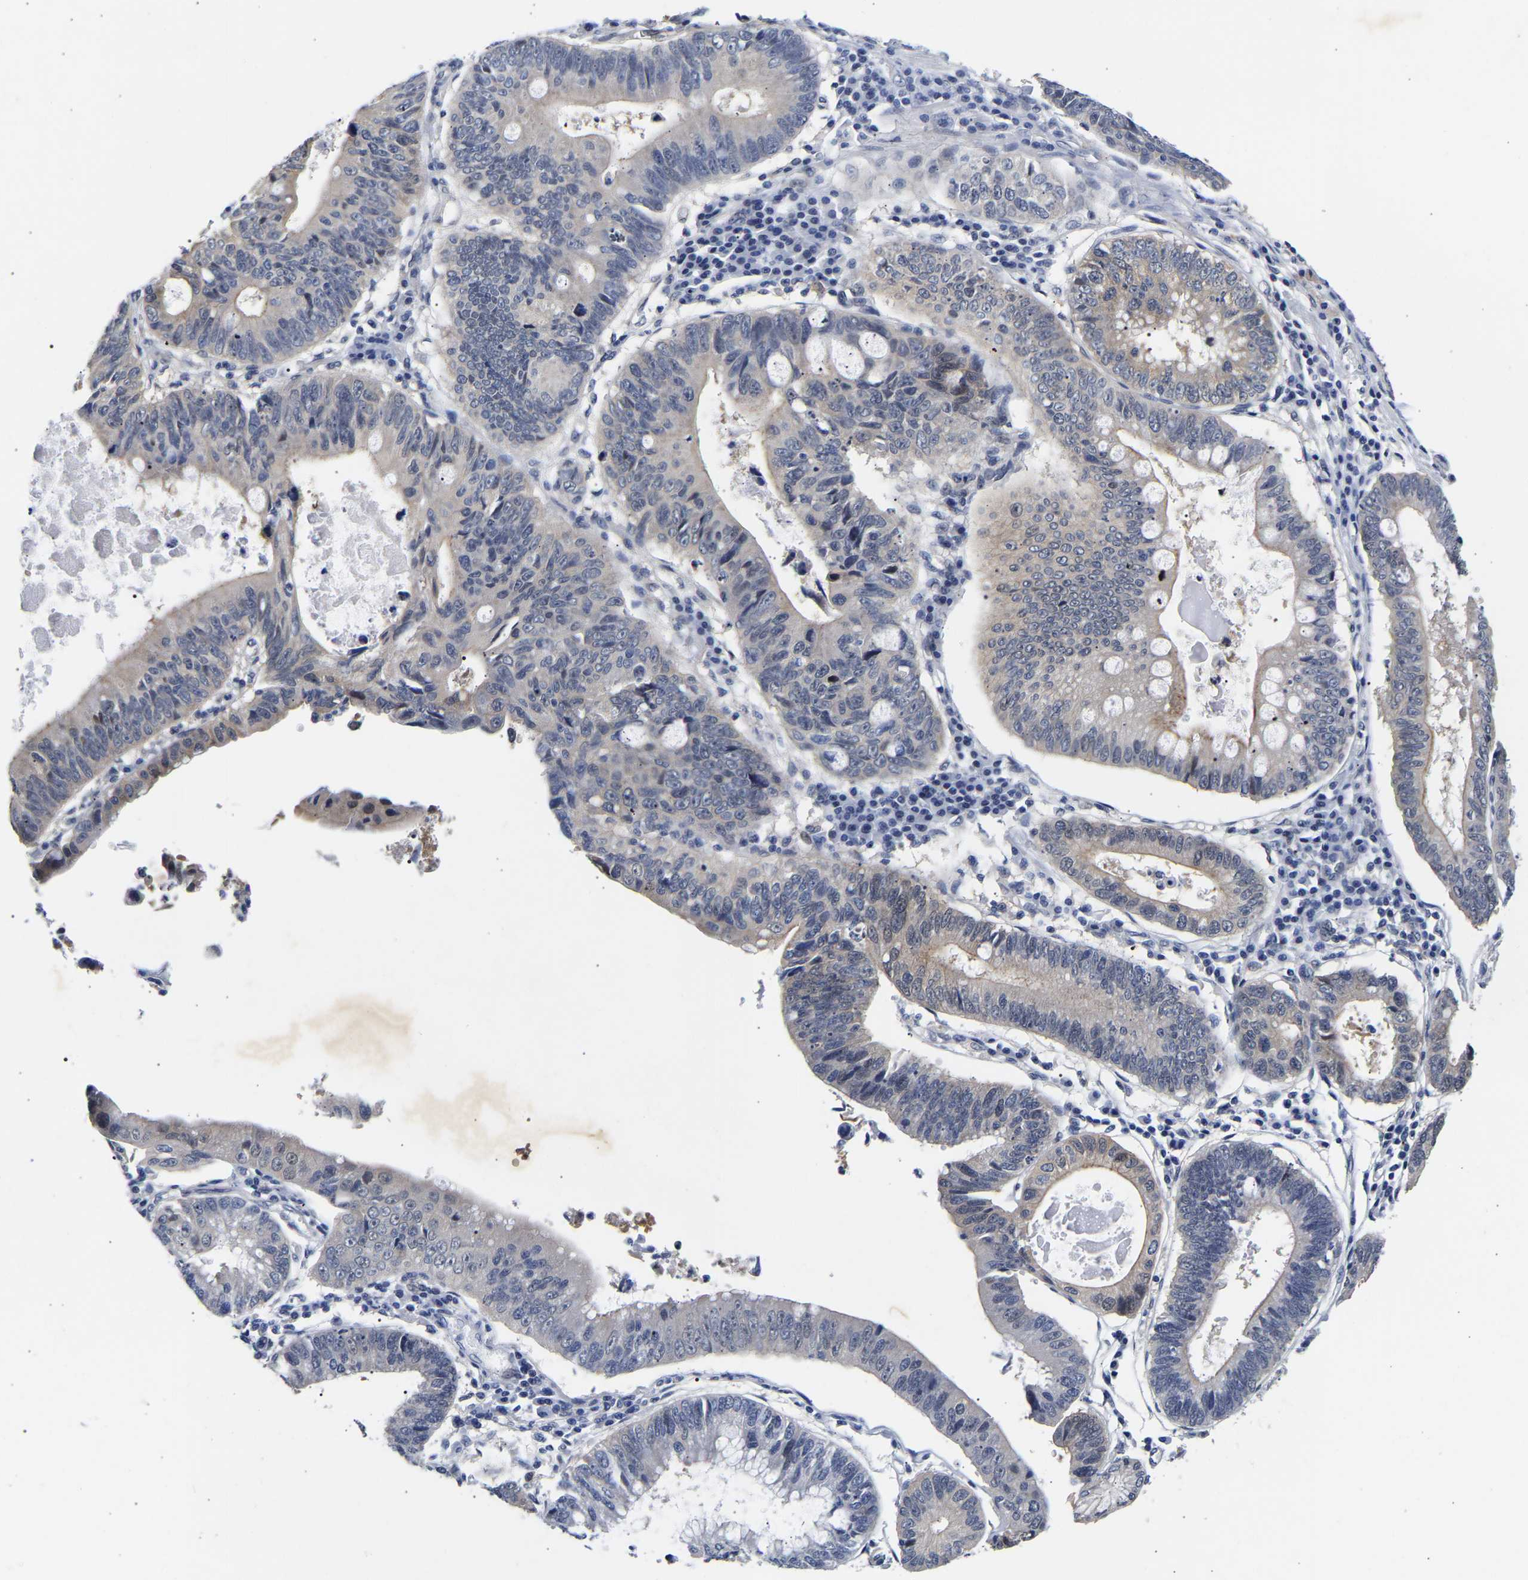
{"staining": {"intensity": "negative", "quantity": "none", "location": "none"}, "tissue": "stomach cancer", "cell_type": "Tumor cells", "image_type": "cancer", "snomed": [{"axis": "morphology", "description": "Adenocarcinoma, NOS"}, {"axis": "topography", "description": "Stomach"}], "caption": "Tumor cells show no significant protein expression in stomach cancer. The staining is performed using DAB (3,3'-diaminobenzidine) brown chromogen with nuclei counter-stained in using hematoxylin.", "gene": "CCDC6", "patient": {"sex": "male", "age": 59}}